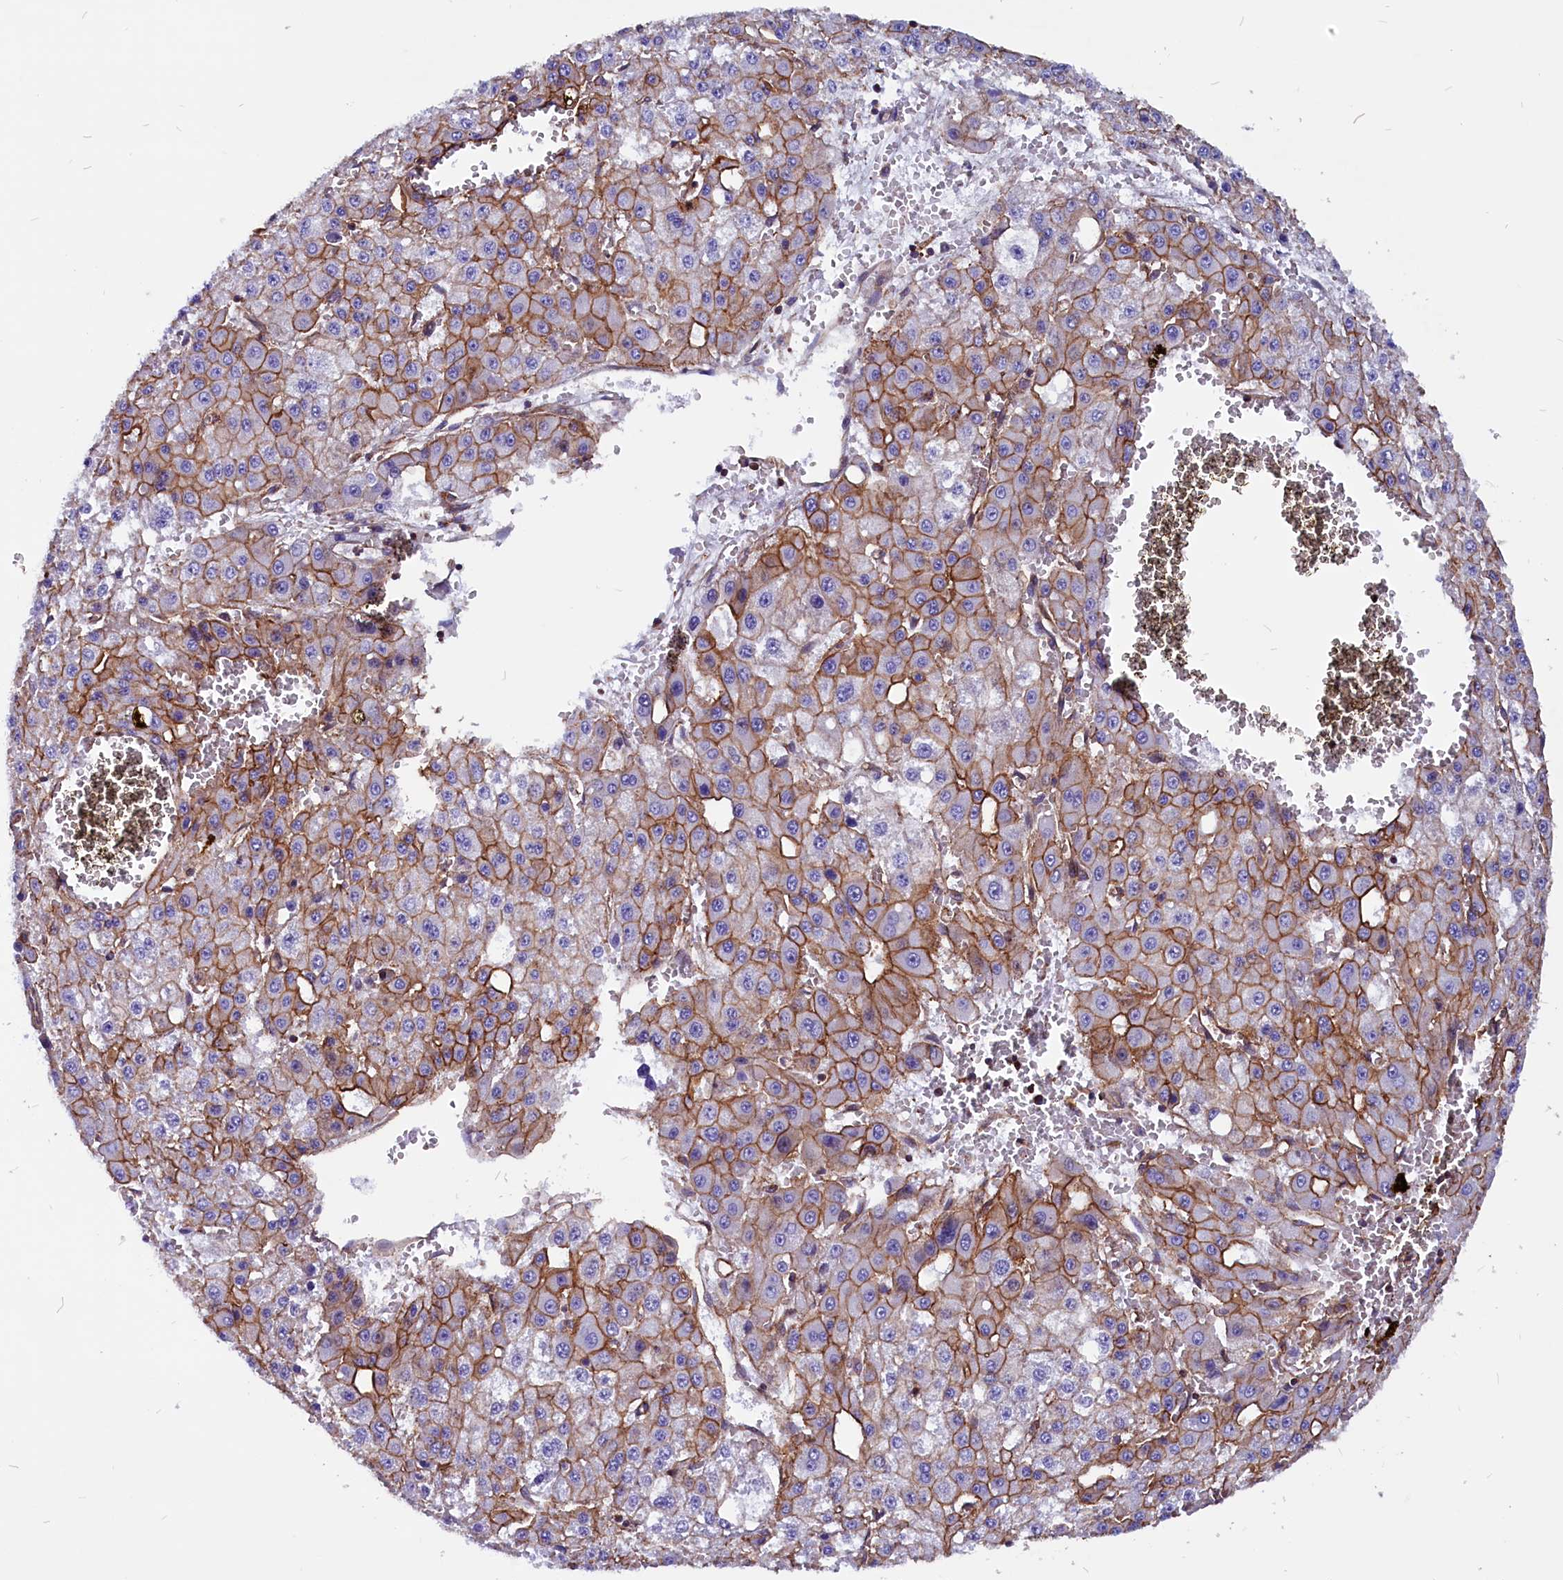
{"staining": {"intensity": "moderate", "quantity": "25%-75%", "location": "cytoplasmic/membranous"}, "tissue": "liver cancer", "cell_type": "Tumor cells", "image_type": "cancer", "snomed": [{"axis": "morphology", "description": "Carcinoma, Hepatocellular, NOS"}, {"axis": "topography", "description": "Liver"}], "caption": "This is a photomicrograph of immunohistochemistry (IHC) staining of liver cancer (hepatocellular carcinoma), which shows moderate expression in the cytoplasmic/membranous of tumor cells.", "gene": "ZNF749", "patient": {"sex": "male", "age": 47}}